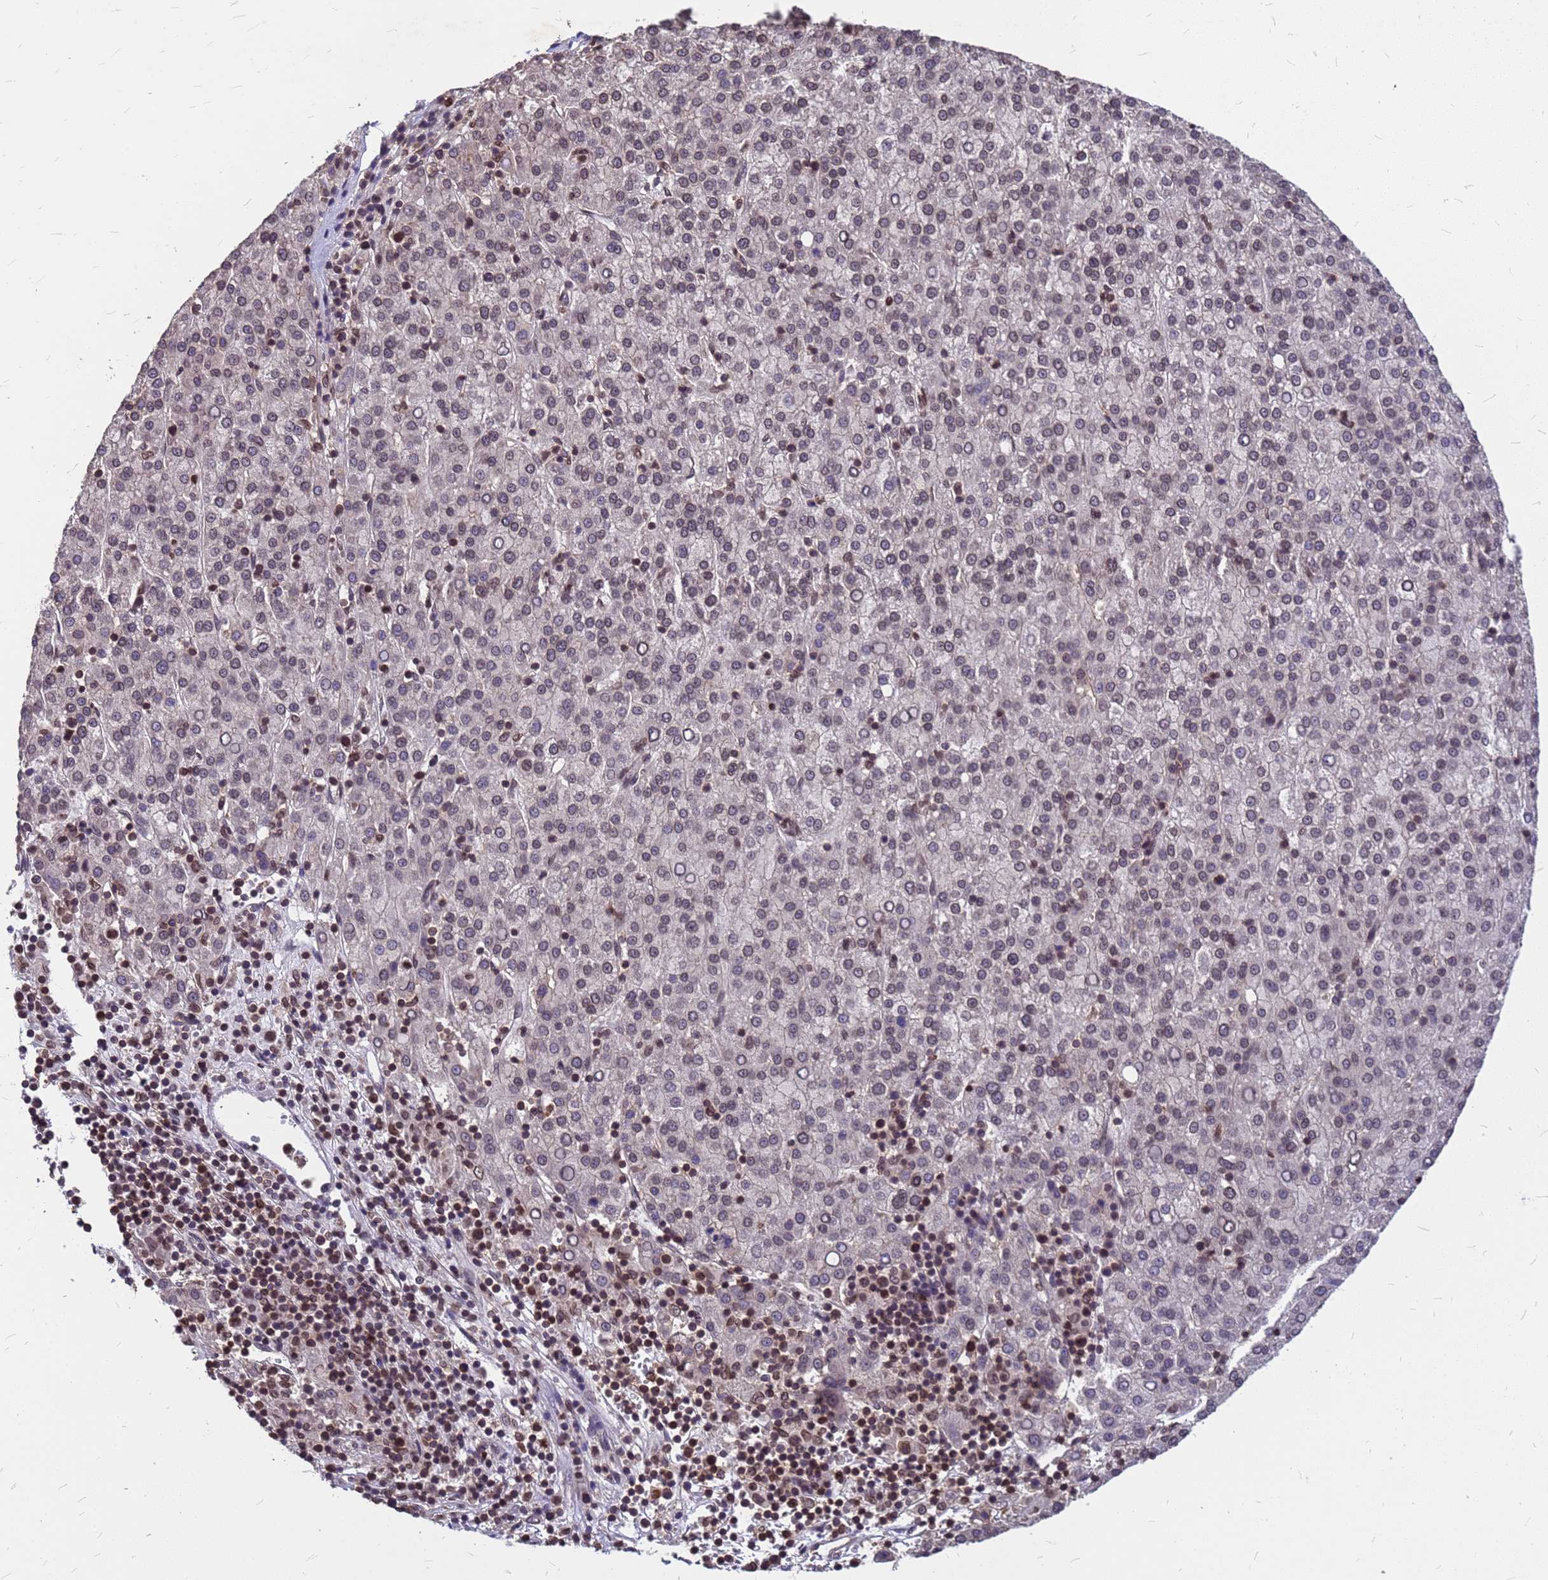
{"staining": {"intensity": "weak", "quantity": "25%-75%", "location": "nuclear"}, "tissue": "liver cancer", "cell_type": "Tumor cells", "image_type": "cancer", "snomed": [{"axis": "morphology", "description": "Carcinoma, Hepatocellular, NOS"}, {"axis": "topography", "description": "Liver"}], "caption": "Liver cancer stained with DAB (3,3'-diaminobenzidine) immunohistochemistry (IHC) shows low levels of weak nuclear positivity in approximately 25%-75% of tumor cells. Using DAB (3,3'-diaminobenzidine) (brown) and hematoxylin (blue) stains, captured at high magnification using brightfield microscopy.", "gene": "C1orf35", "patient": {"sex": "female", "age": 58}}